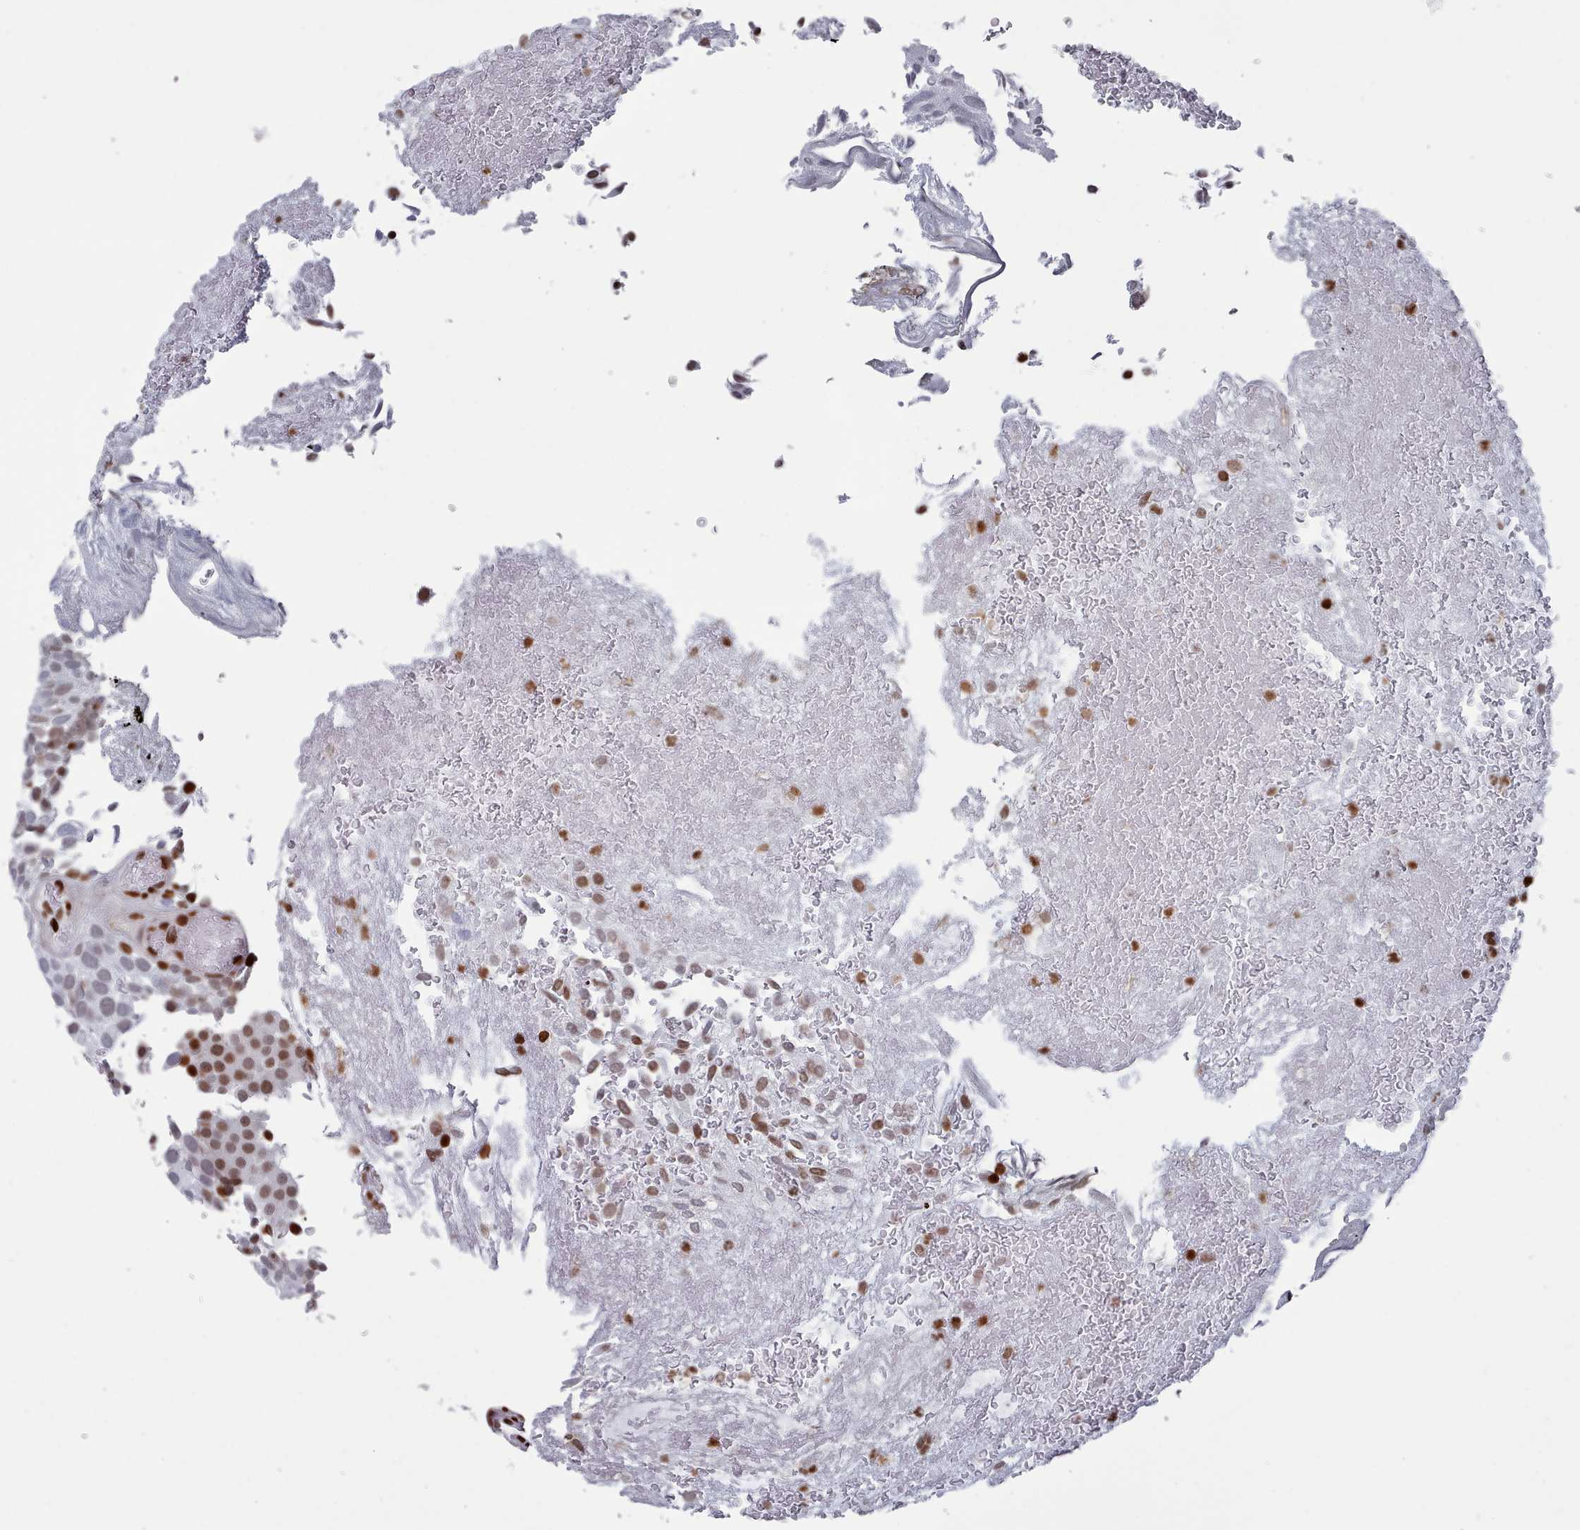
{"staining": {"intensity": "moderate", "quantity": "25%-75%", "location": "nuclear"}, "tissue": "urothelial cancer", "cell_type": "Tumor cells", "image_type": "cancer", "snomed": [{"axis": "morphology", "description": "Urothelial carcinoma, Low grade"}, {"axis": "topography", "description": "Urinary bladder"}], "caption": "Protein expression analysis of urothelial carcinoma (low-grade) displays moderate nuclear positivity in approximately 25%-75% of tumor cells.", "gene": "PCDHB12", "patient": {"sex": "male", "age": 78}}